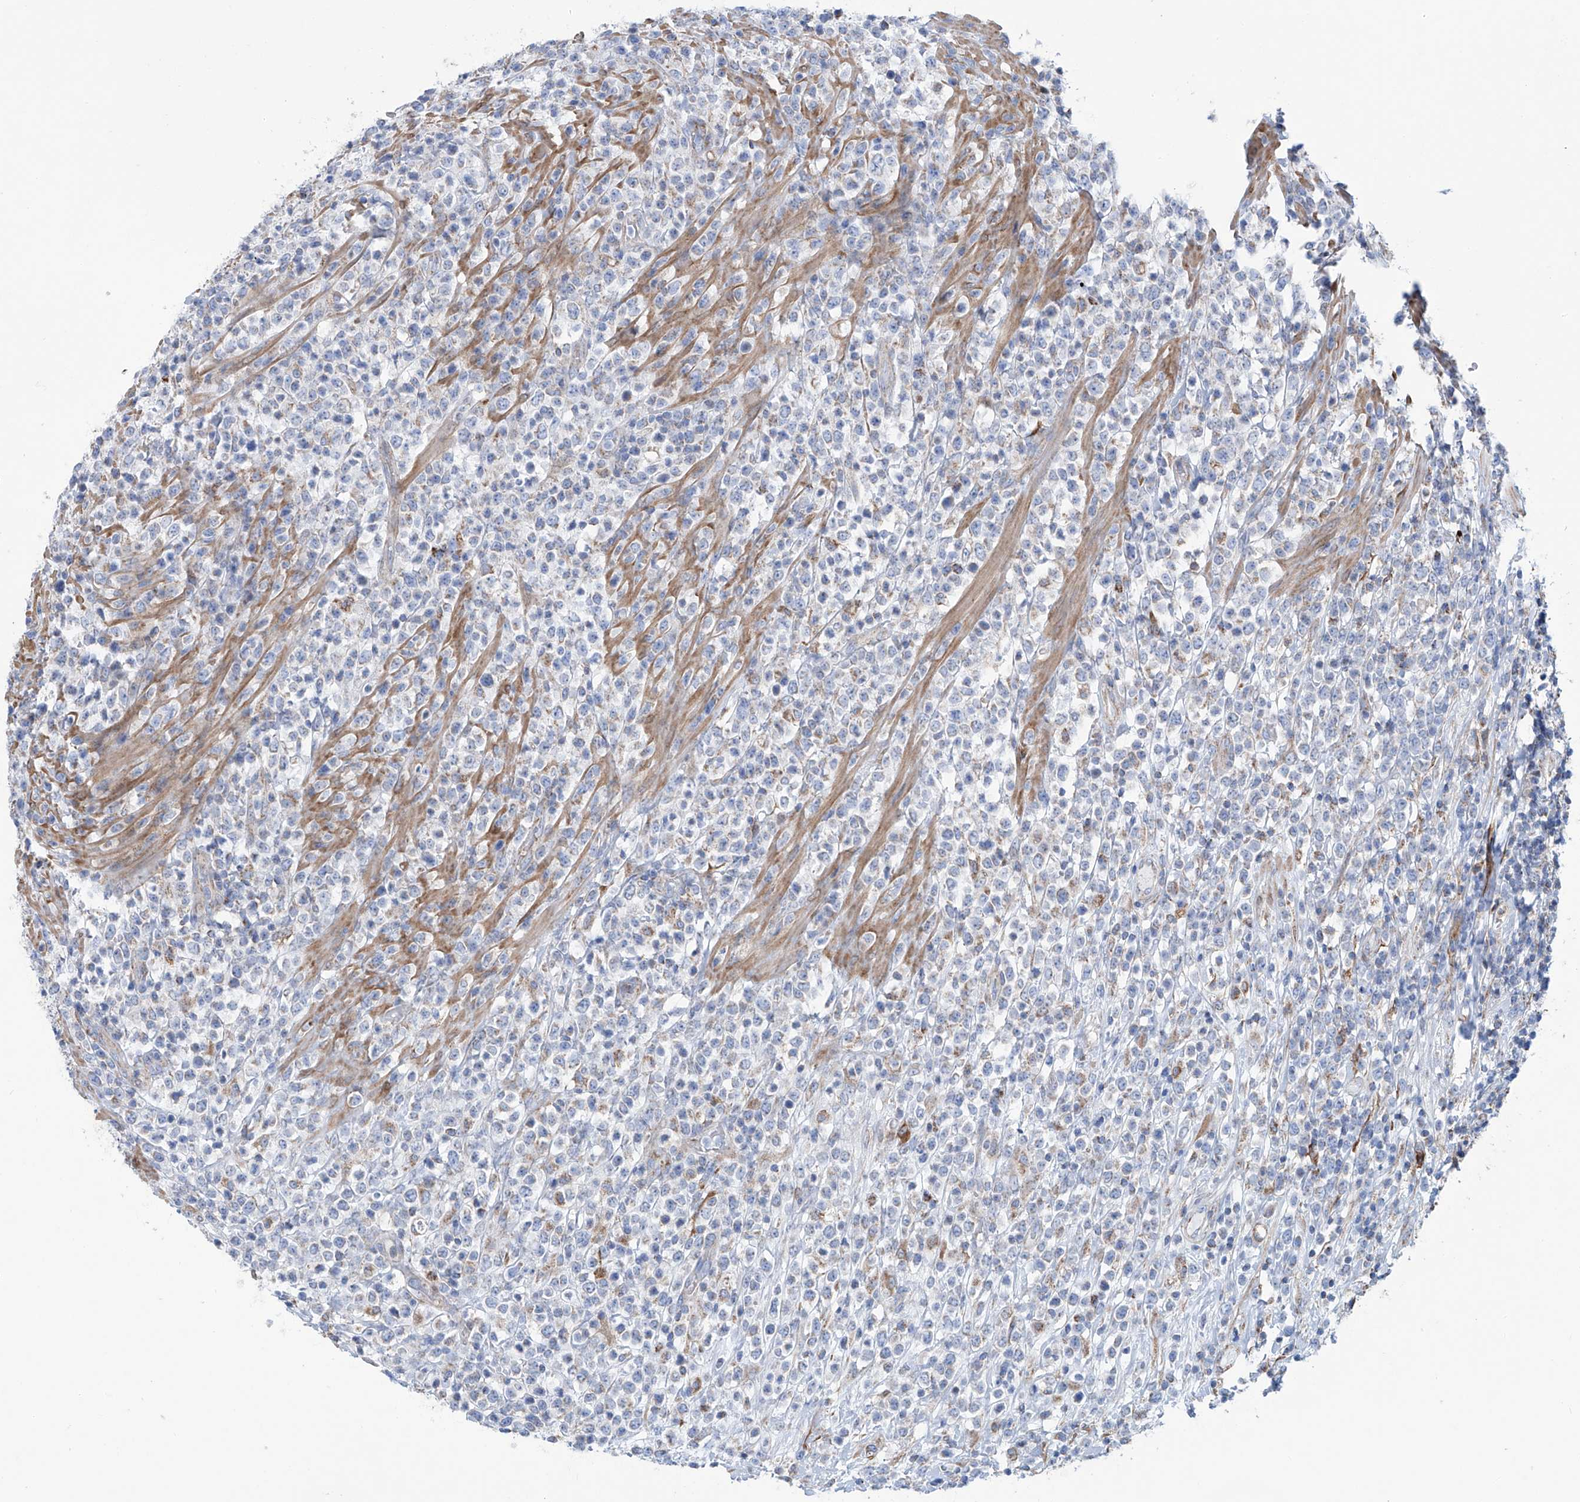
{"staining": {"intensity": "weak", "quantity": "<25%", "location": "cytoplasmic/membranous"}, "tissue": "lymphoma", "cell_type": "Tumor cells", "image_type": "cancer", "snomed": [{"axis": "morphology", "description": "Malignant lymphoma, non-Hodgkin's type, High grade"}, {"axis": "topography", "description": "Colon"}], "caption": "Tumor cells are negative for brown protein staining in lymphoma.", "gene": "ALDH6A1", "patient": {"sex": "female", "age": 53}}